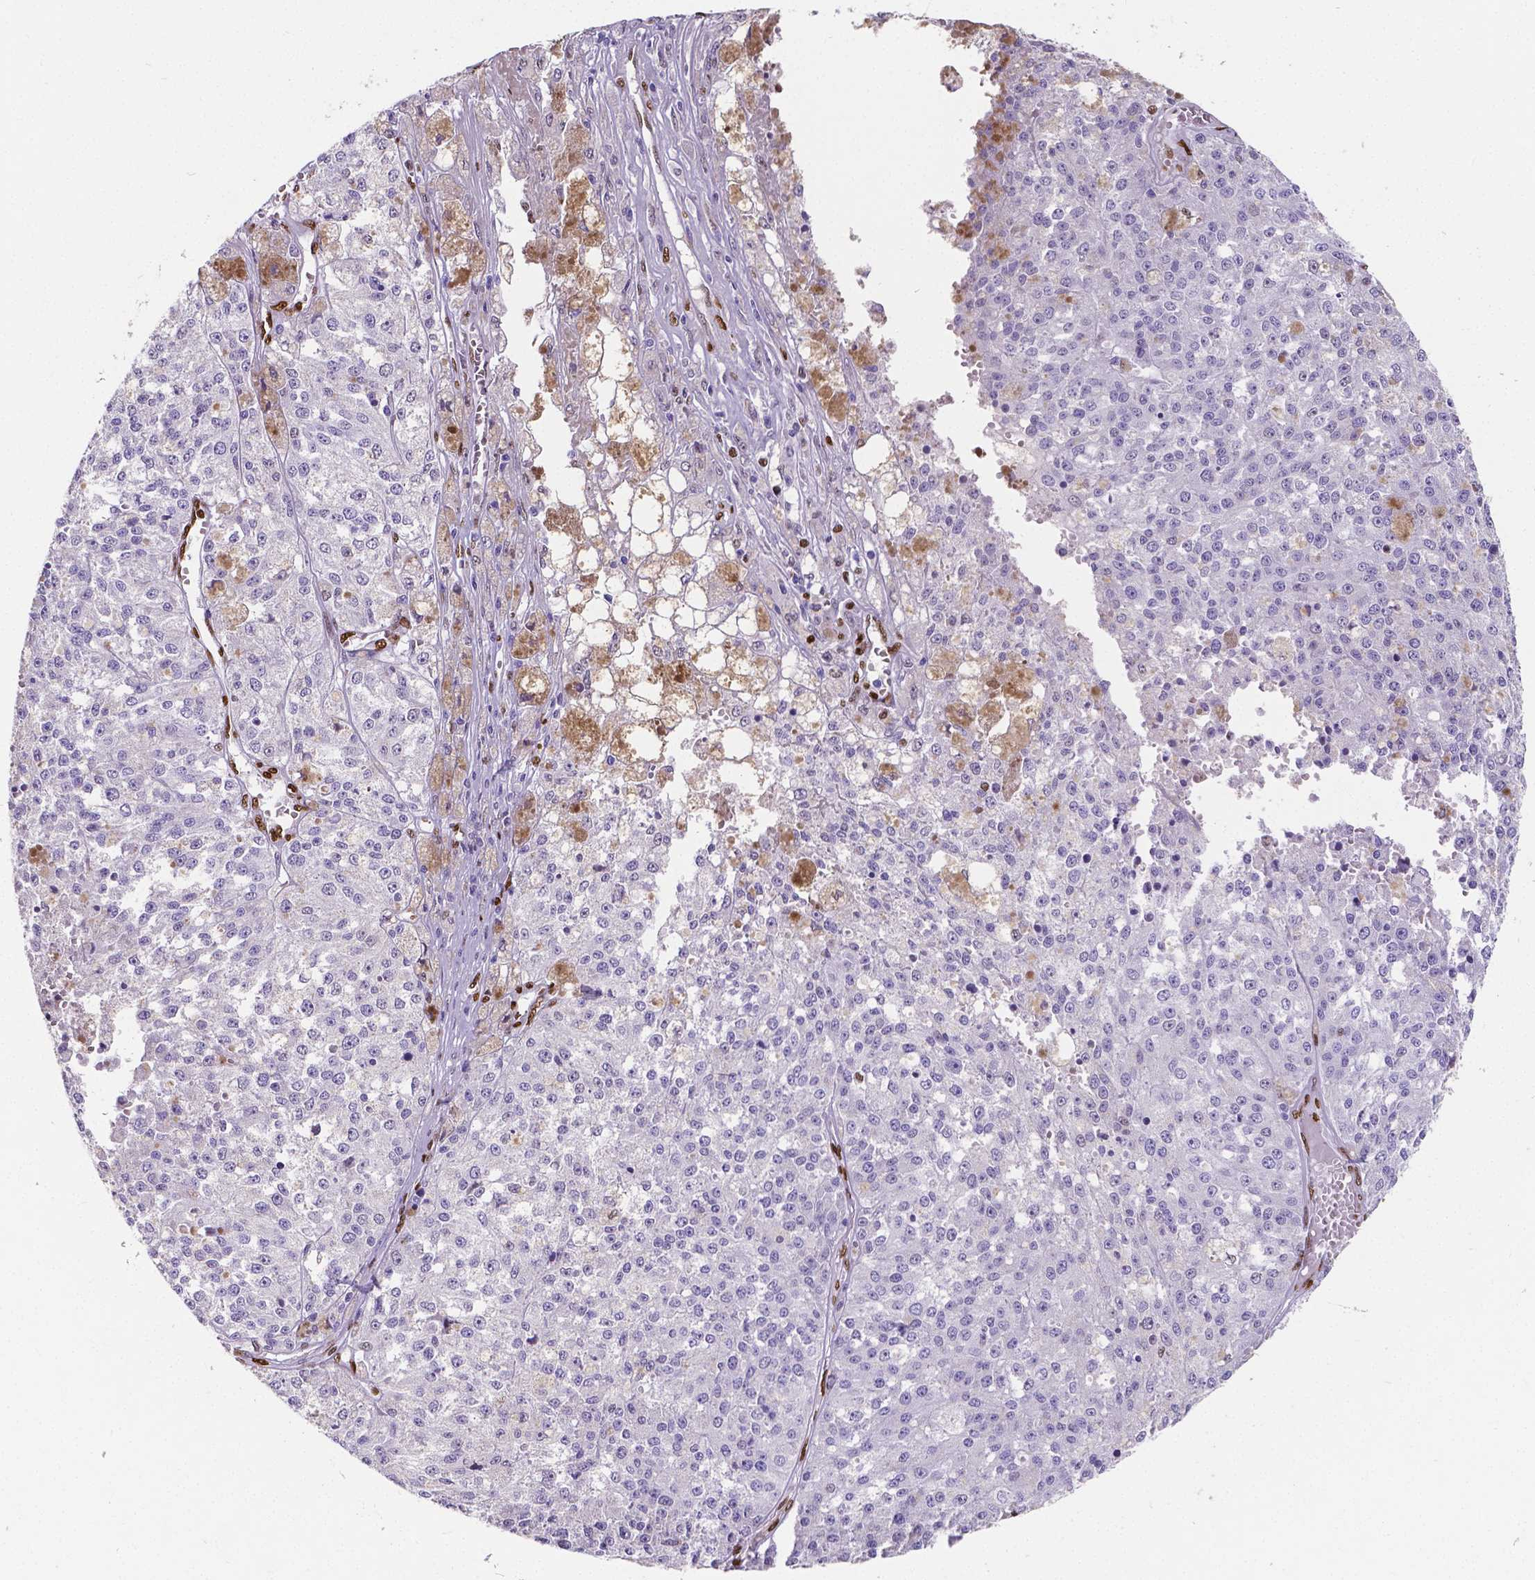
{"staining": {"intensity": "negative", "quantity": "none", "location": "none"}, "tissue": "melanoma", "cell_type": "Tumor cells", "image_type": "cancer", "snomed": [{"axis": "morphology", "description": "Malignant melanoma, Metastatic site"}, {"axis": "topography", "description": "Lymph node"}], "caption": "Tumor cells are negative for protein expression in human melanoma. The staining was performed using DAB (3,3'-diaminobenzidine) to visualize the protein expression in brown, while the nuclei were stained in blue with hematoxylin (Magnification: 20x).", "gene": "MEF2C", "patient": {"sex": "female", "age": 64}}